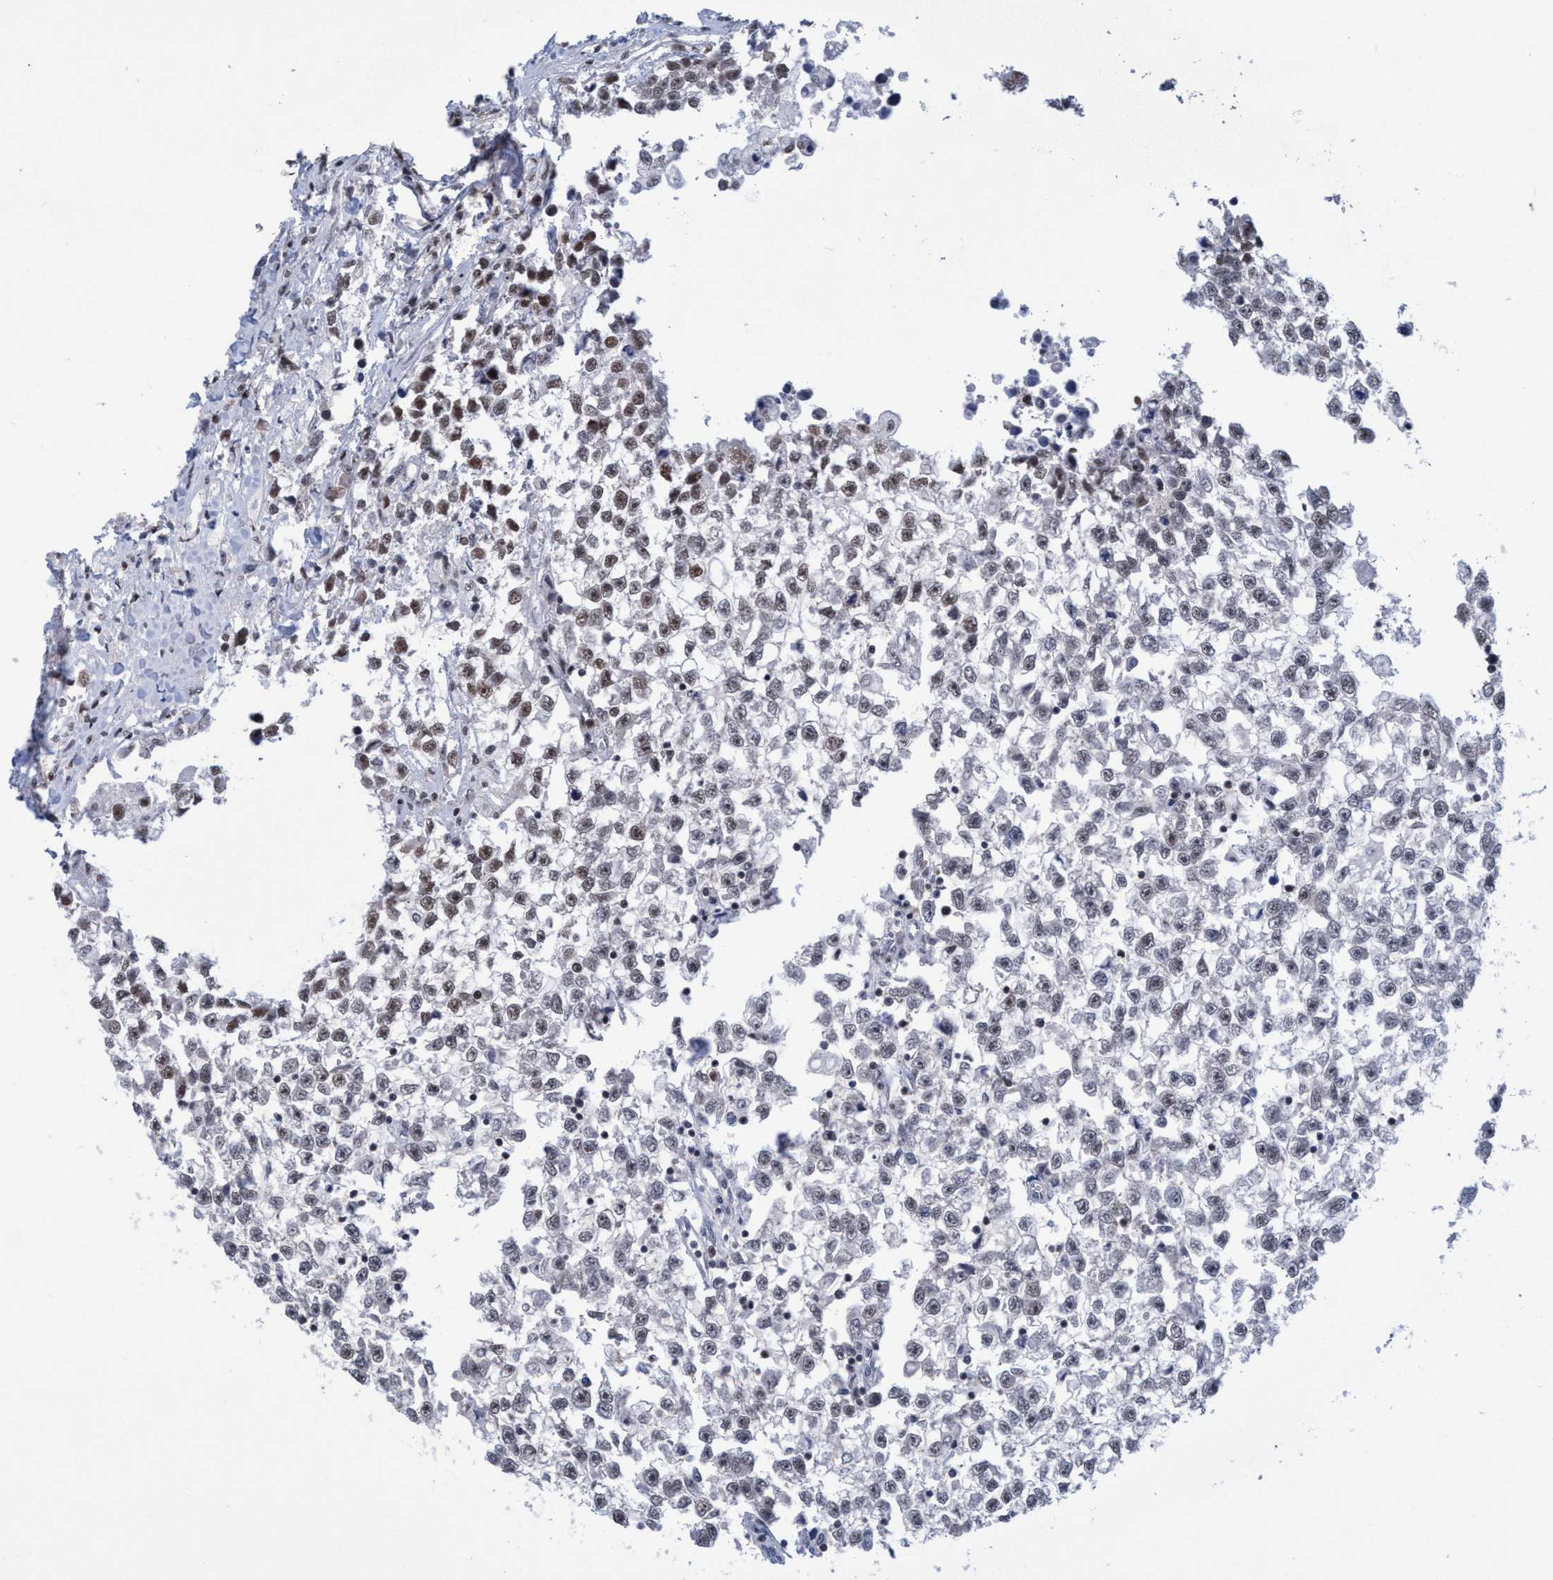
{"staining": {"intensity": "moderate", "quantity": "25%-75%", "location": "nuclear"}, "tissue": "testis cancer", "cell_type": "Tumor cells", "image_type": "cancer", "snomed": [{"axis": "morphology", "description": "Seminoma, NOS"}, {"axis": "morphology", "description": "Carcinoma, Embryonal, NOS"}, {"axis": "topography", "description": "Testis"}], "caption": "A histopathology image of testis cancer (embryonal carcinoma) stained for a protein demonstrates moderate nuclear brown staining in tumor cells.", "gene": "C9orf78", "patient": {"sex": "male", "age": 51}}